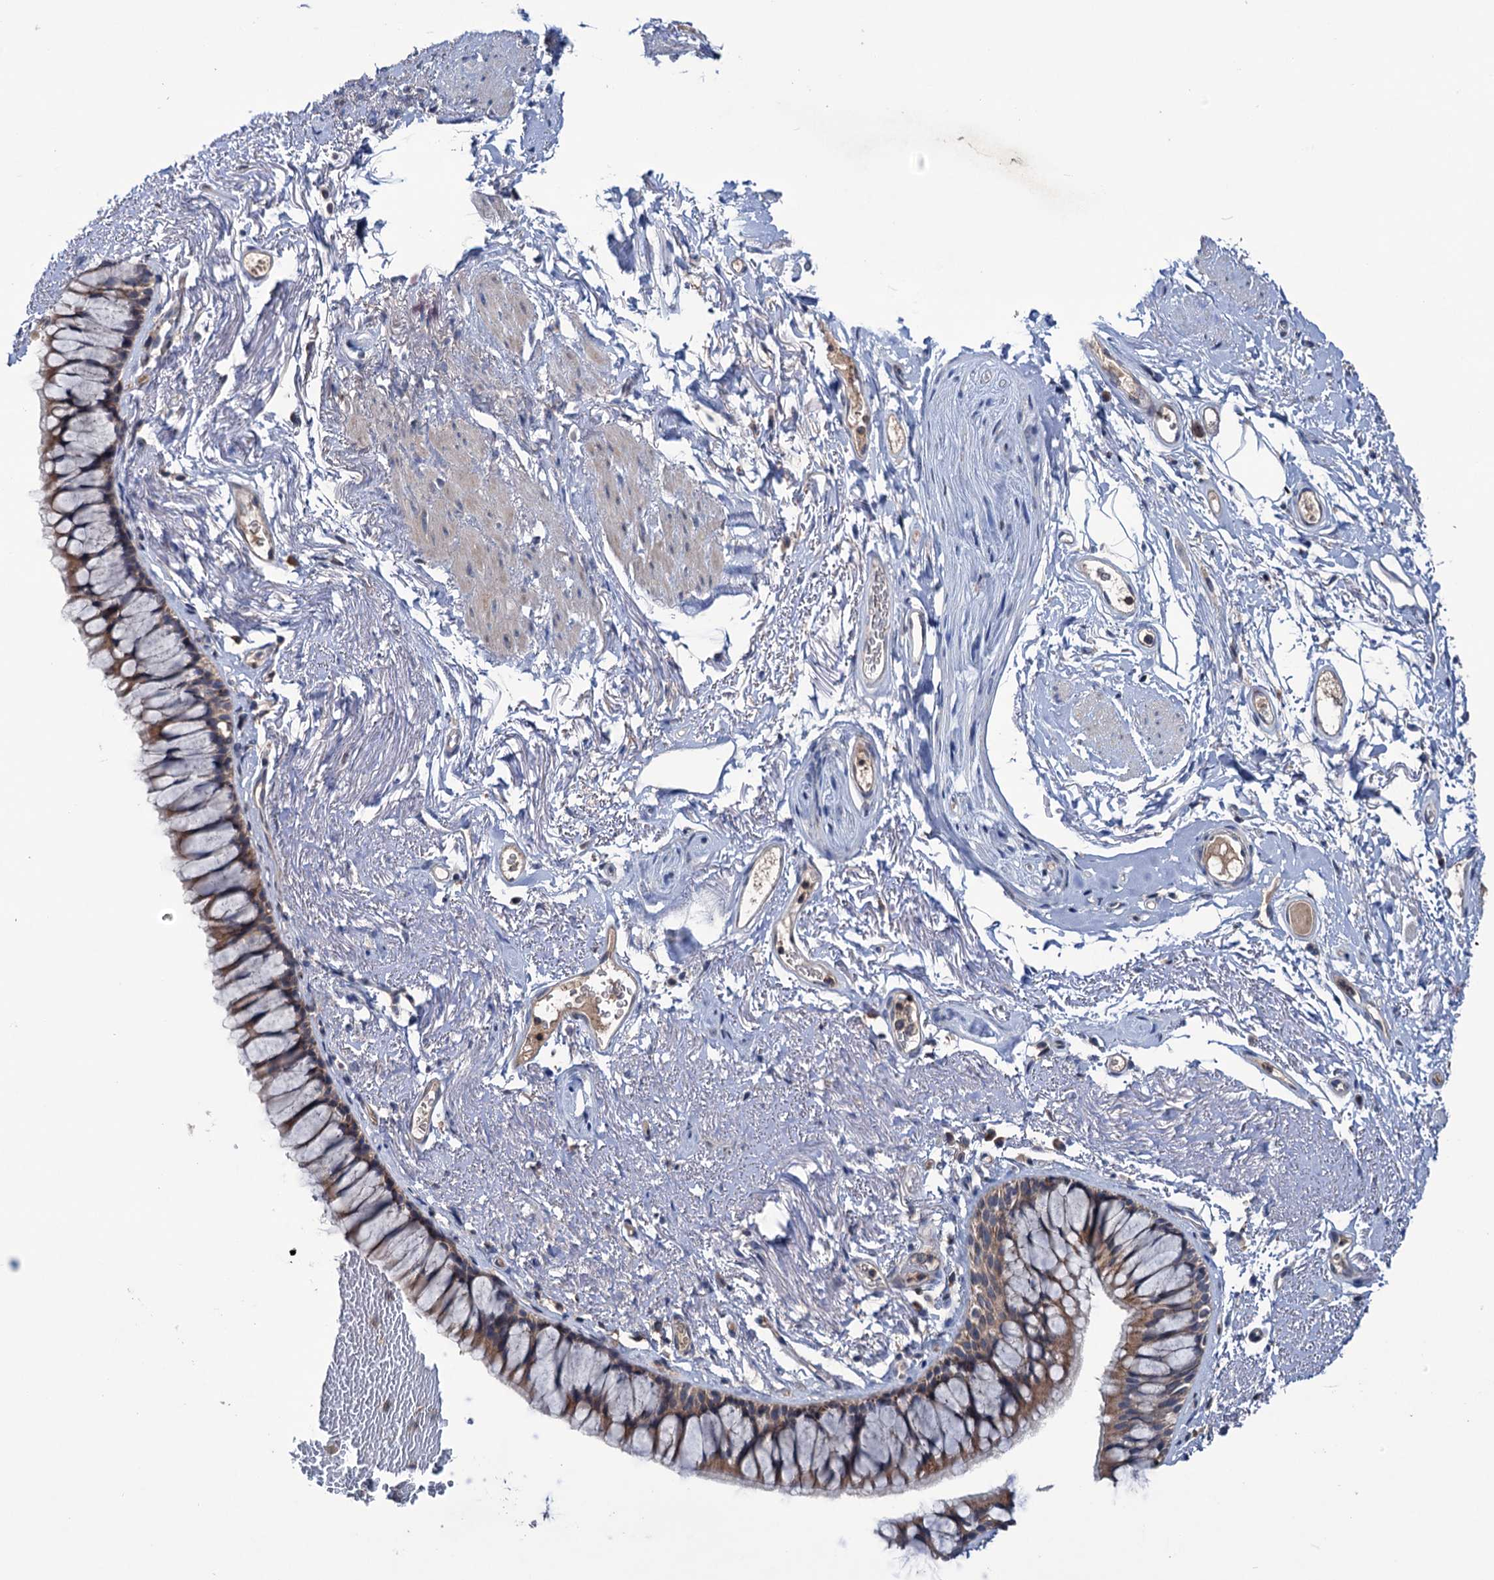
{"staining": {"intensity": "moderate", "quantity": ">75%", "location": "cytoplasmic/membranous"}, "tissue": "bronchus", "cell_type": "Respiratory epithelial cells", "image_type": "normal", "snomed": [{"axis": "morphology", "description": "Normal tissue, NOS"}, {"axis": "topography", "description": "Cartilage tissue"}, {"axis": "topography", "description": "Bronchus"}], "caption": "Immunohistochemistry image of benign bronchus: human bronchus stained using IHC reveals medium levels of moderate protein expression localized specifically in the cytoplasmic/membranous of respiratory epithelial cells, appearing as a cytoplasmic/membranous brown color.", "gene": "HTR3B", "patient": {"sex": "female", "age": 73}}